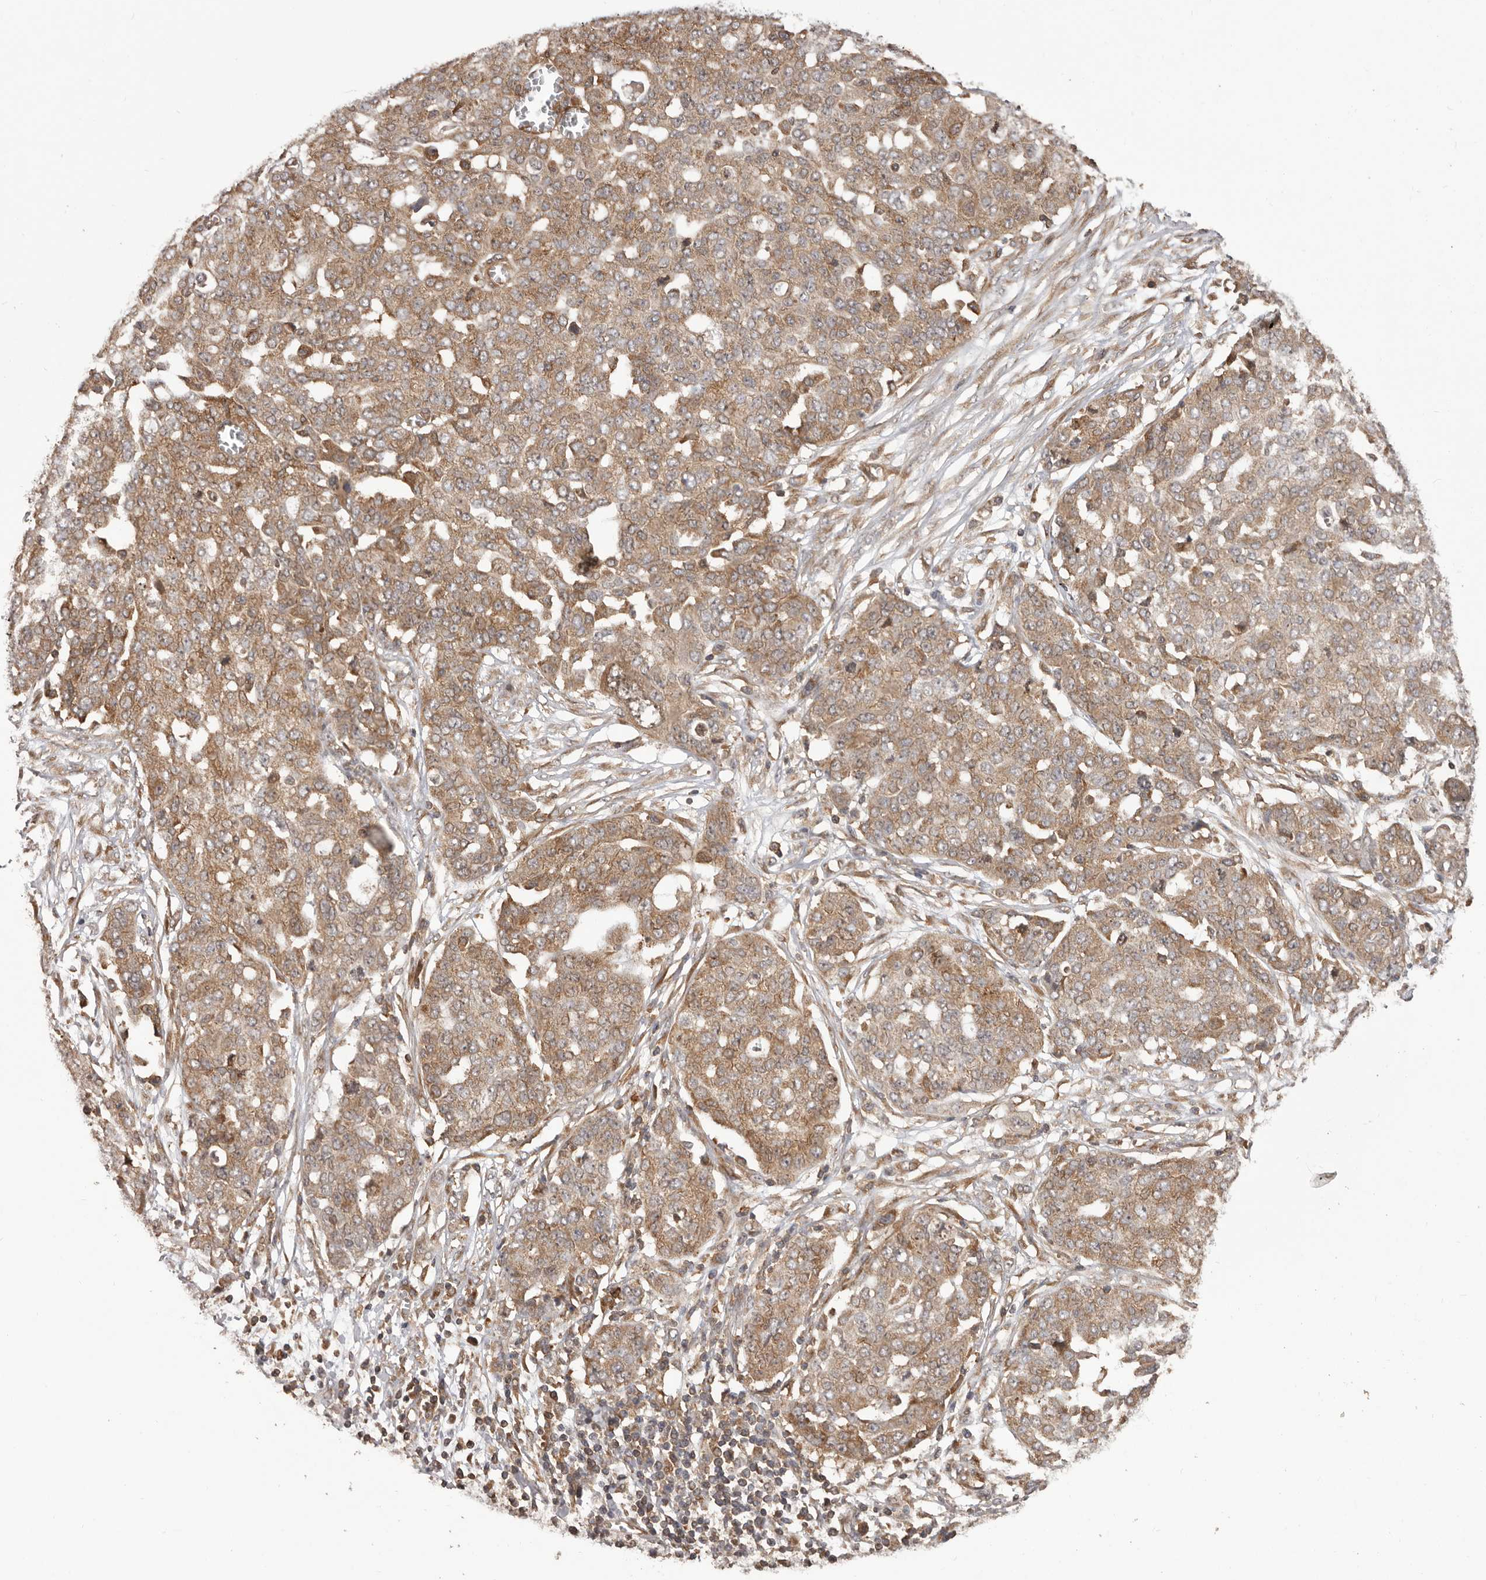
{"staining": {"intensity": "moderate", "quantity": ">75%", "location": "cytoplasmic/membranous"}, "tissue": "ovarian cancer", "cell_type": "Tumor cells", "image_type": "cancer", "snomed": [{"axis": "morphology", "description": "Cystadenocarcinoma, serous, NOS"}, {"axis": "topography", "description": "Soft tissue"}, {"axis": "topography", "description": "Ovary"}], "caption": "IHC photomicrograph of serous cystadenocarcinoma (ovarian) stained for a protein (brown), which displays medium levels of moderate cytoplasmic/membranous positivity in about >75% of tumor cells.", "gene": "HBS1L", "patient": {"sex": "female", "age": 57}}